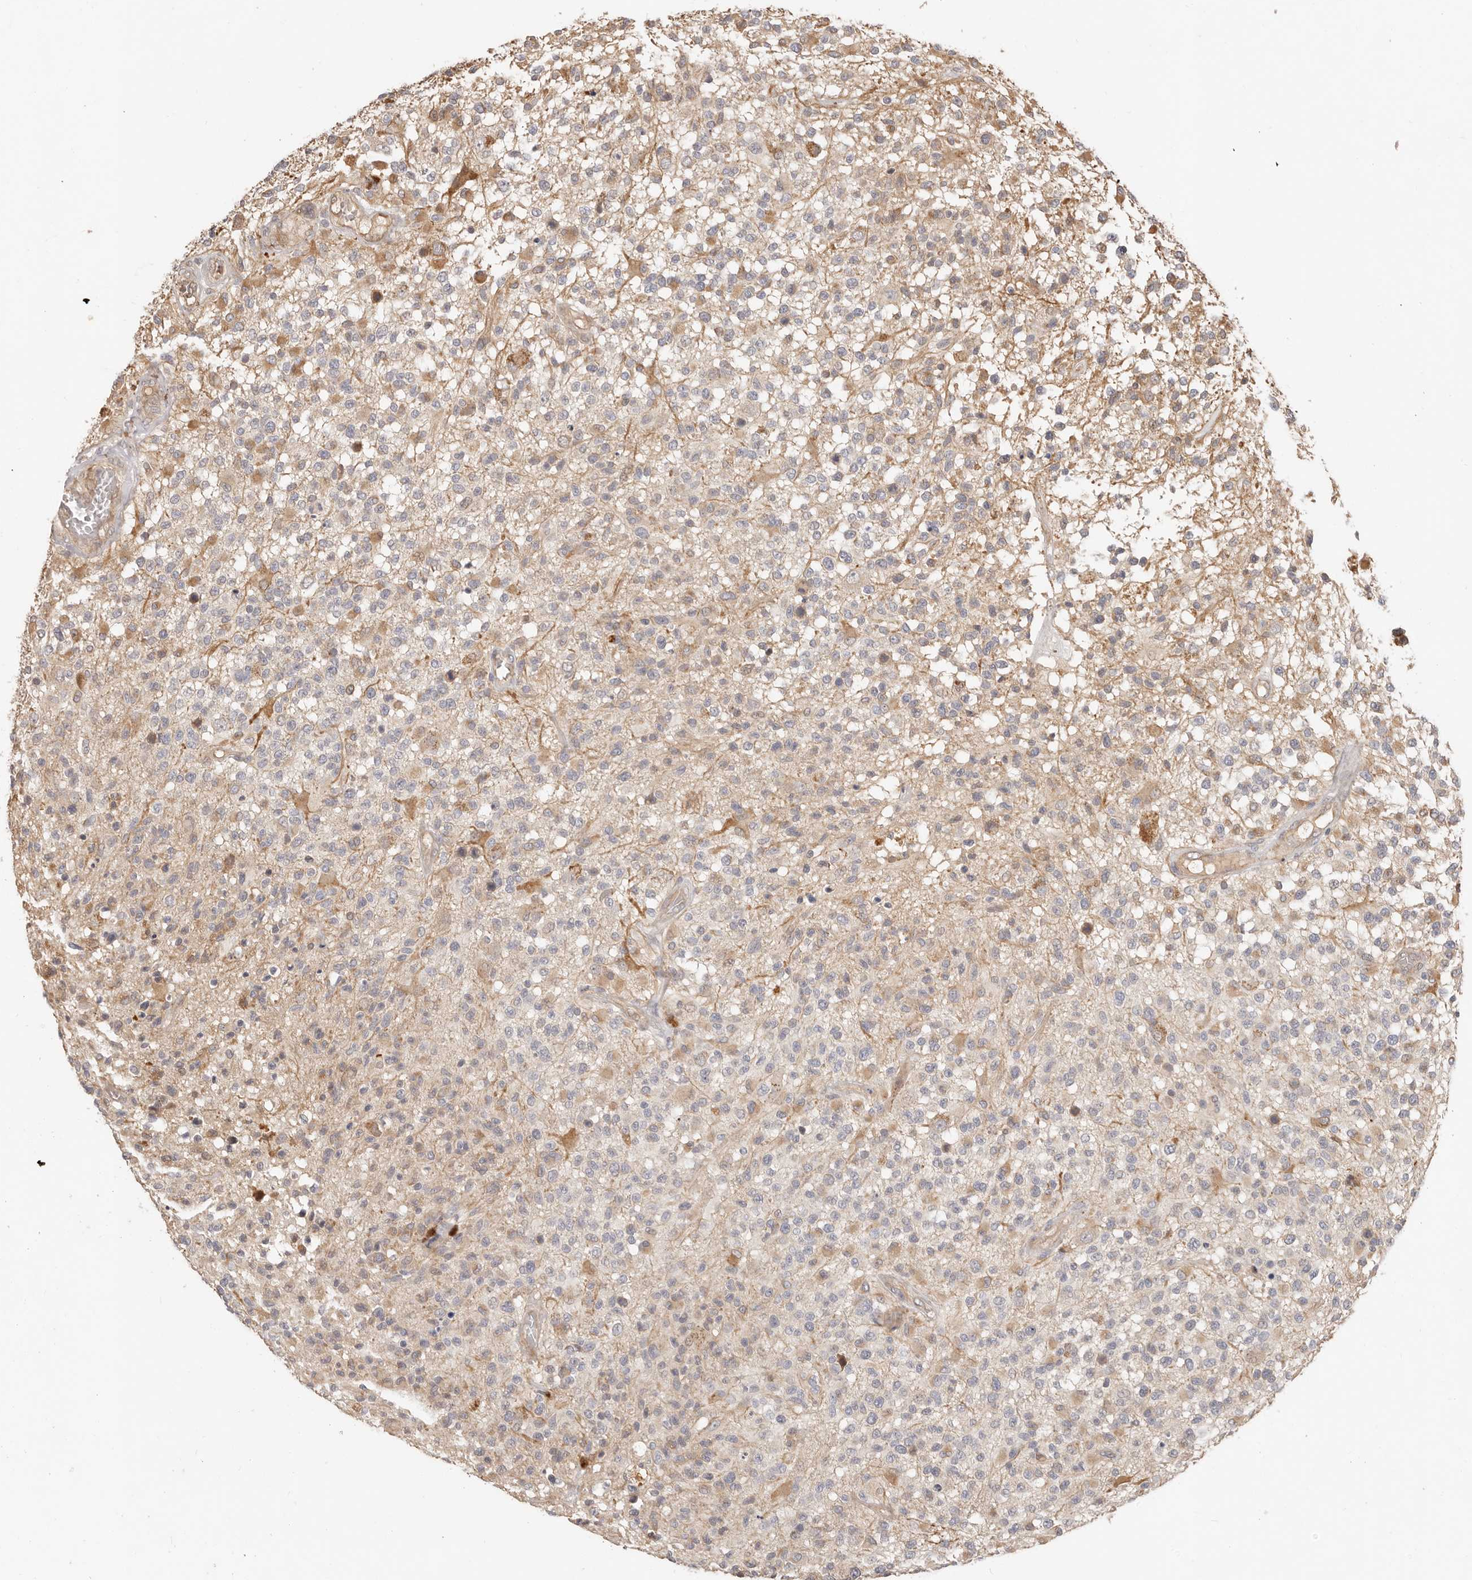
{"staining": {"intensity": "negative", "quantity": "none", "location": "none"}, "tissue": "glioma", "cell_type": "Tumor cells", "image_type": "cancer", "snomed": [{"axis": "morphology", "description": "Glioma, malignant, High grade"}, {"axis": "morphology", "description": "Glioblastoma, NOS"}, {"axis": "topography", "description": "Brain"}], "caption": "The image demonstrates no staining of tumor cells in glioblastoma.", "gene": "MTFR2", "patient": {"sex": "male", "age": 60}}